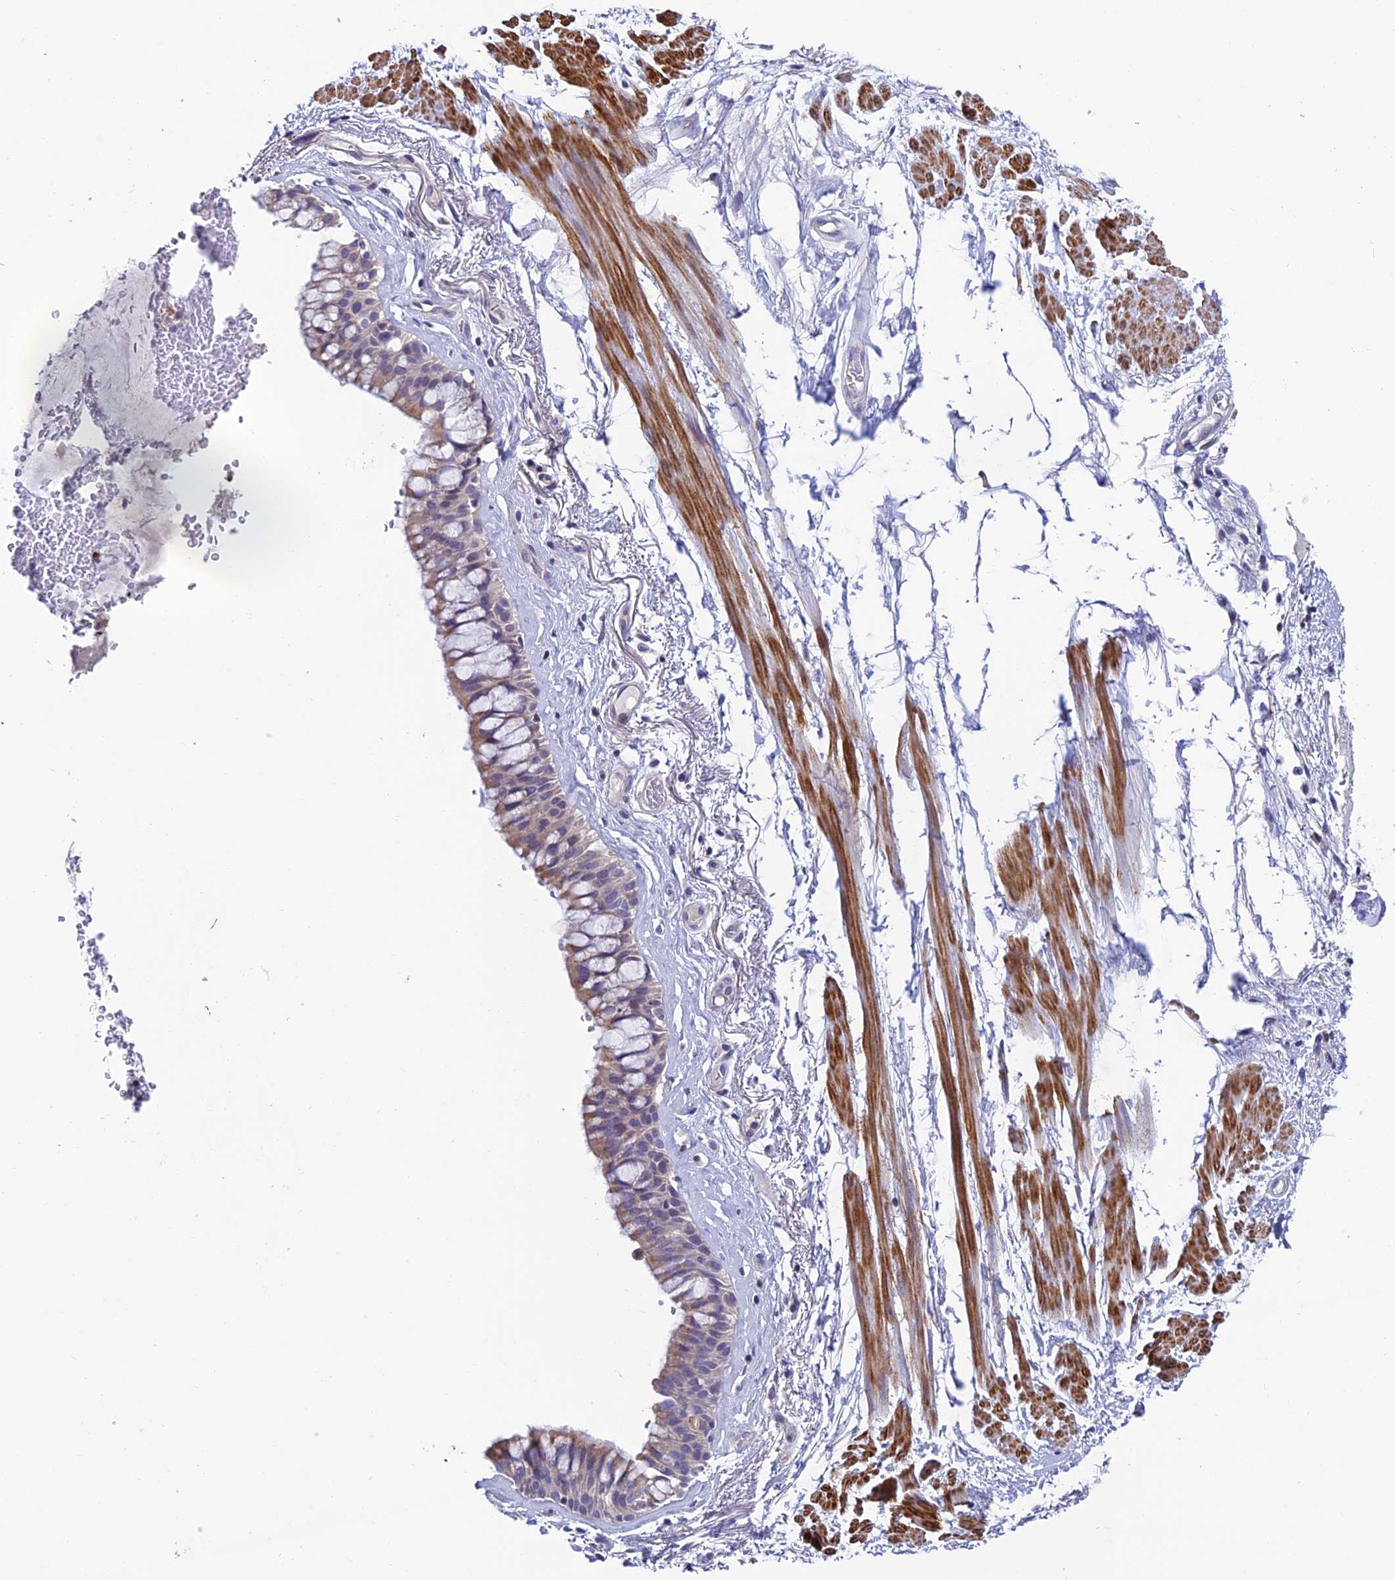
{"staining": {"intensity": "negative", "quantity": "none", "location": "none"}, "tissue": "adipose tissue", "cell_type": "Adipocytes", "image_type": "normal", "snomed": [{"axis": "morphology", "description": "Normal tissue, NOS"}, {"axis": "topography", "description": "Bronchus"}], "caption": "Immunohistochemical staining of unremarkable adipose tissue exhibits no significant expression in adipocytes.", "gene": "FAM178B", "patient": {"sex": "male", "age": 66}}